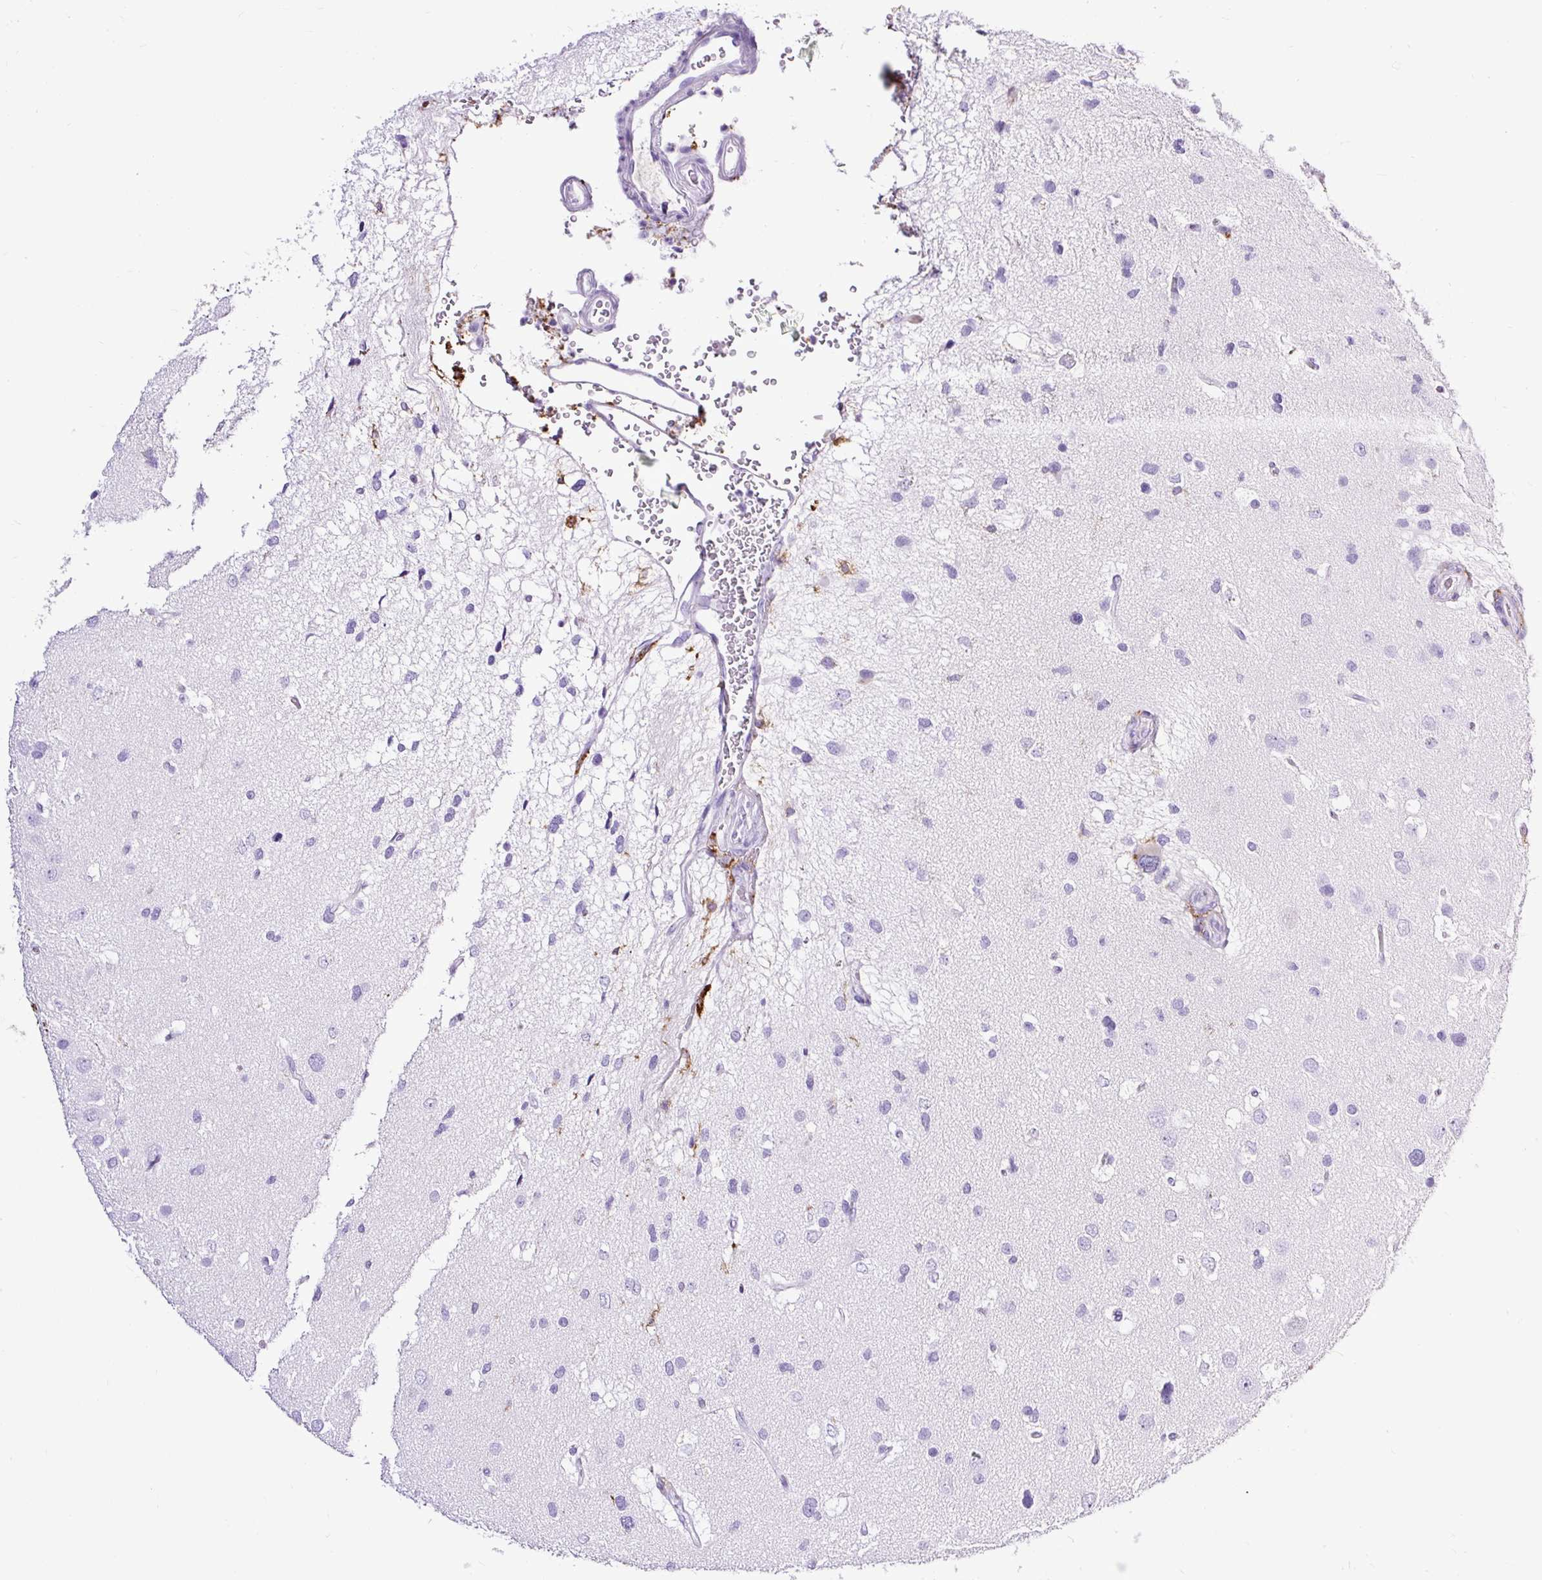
{"staining": {"intensity": "negative", "quantity": "none", "location": "none"}, "tissue": "glioma", "cell_type": "Tumor cells", "image_type": "cancer", "snomed": [{"axis": "morphology", "description": "Glioma, malignant, High grade"}, {"axis": "topography", "description": "Brain"}], "caption": "Image shows no protein expression in tumor cells of glioma tissue.", "gene": "HLA-DRA", "patient": {"sex": "male", "age": 53}}